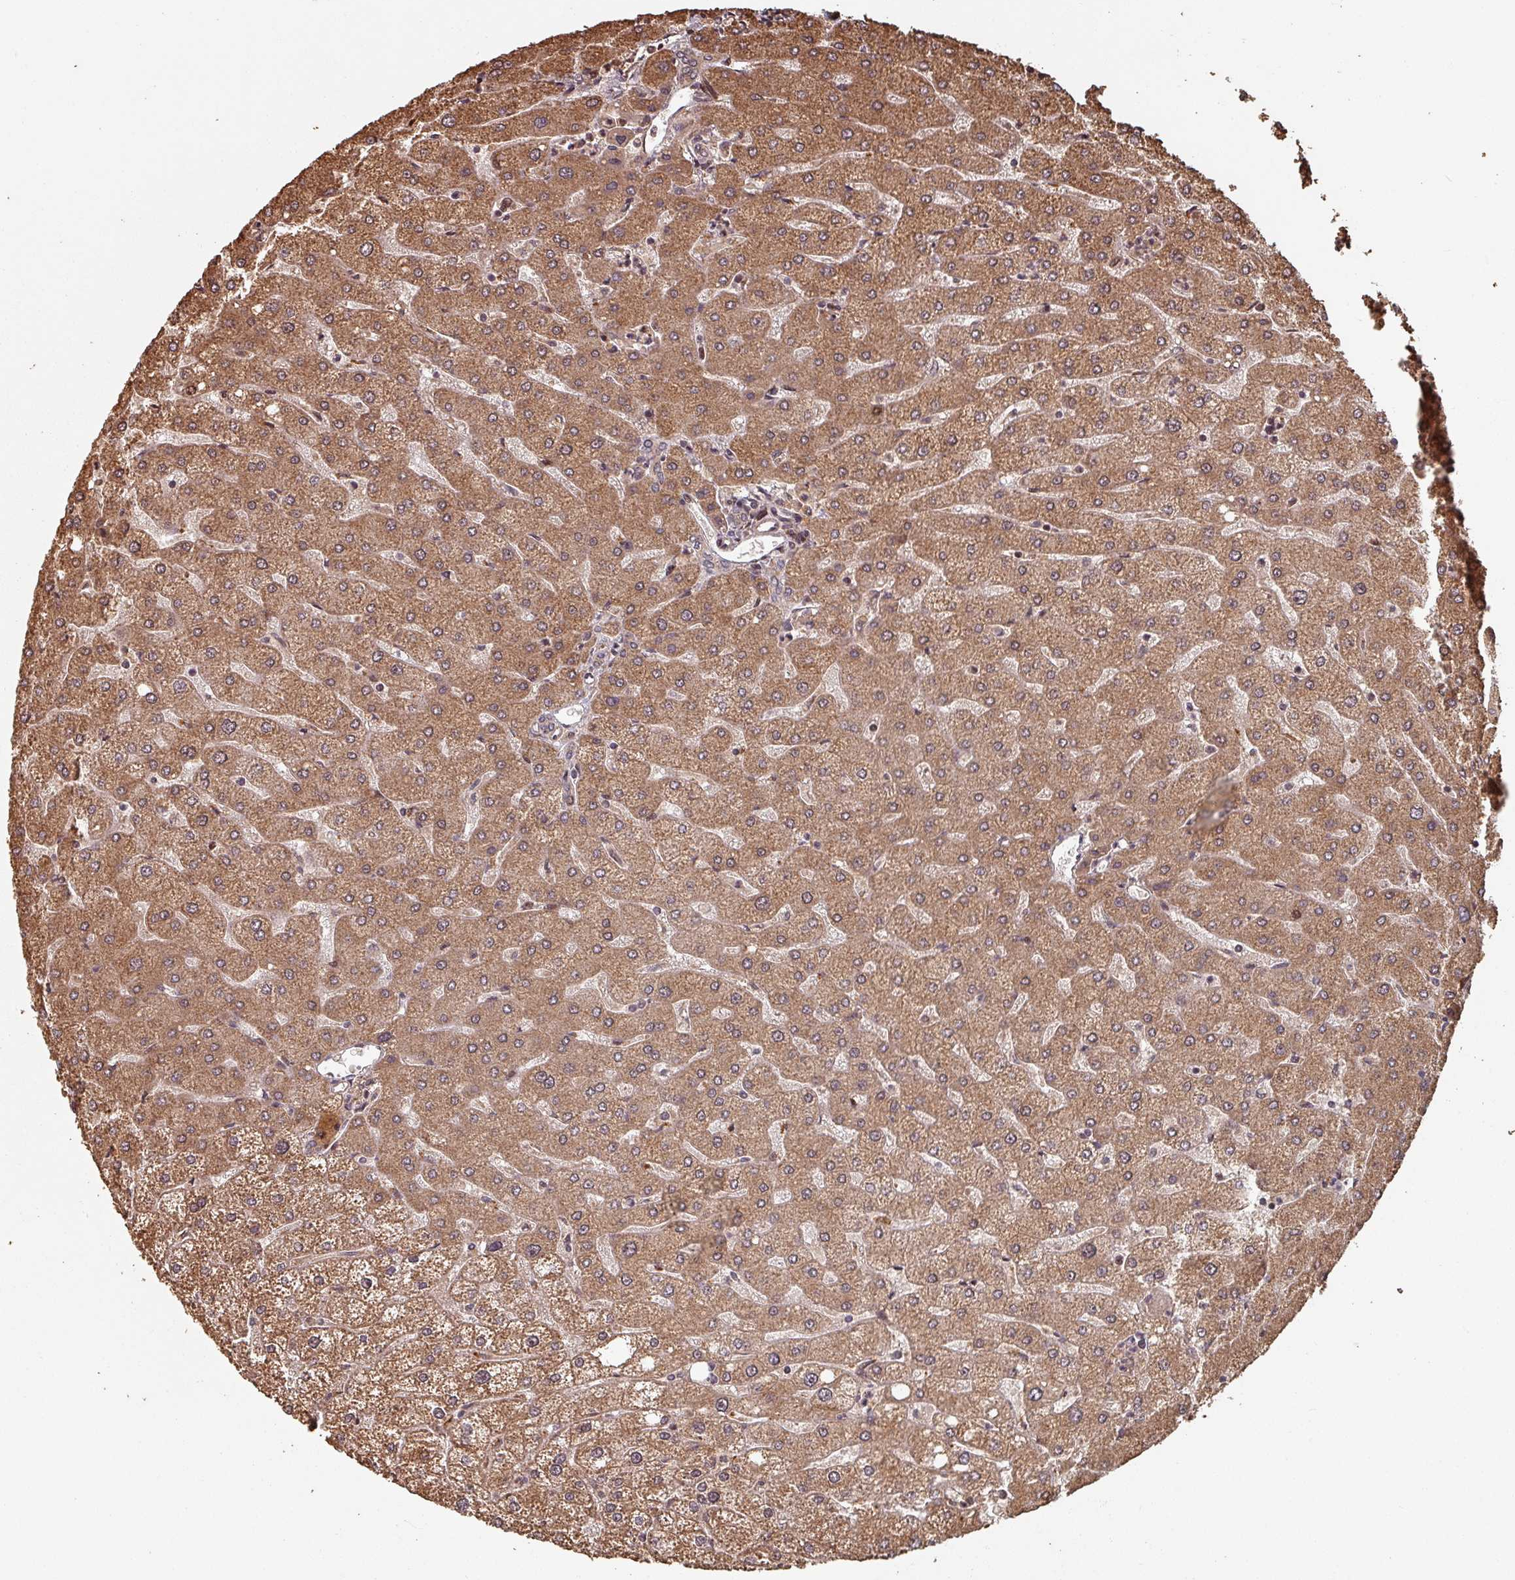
{"staining": {"intensity": "weak", "quantity": ">75%", "location": "cytoplasmic/membranous"}, "tissue": "liver", "cell_type": "Cholangiocytes", "image_type": "normal", "snomed": [{"axis": "morphology", "description": "Normal tissue, NOS"}, {"axis": "topography", "description": "Liver"}], "caption": "A micrograph showing weak cytoplasmic/membranous staining in approximately >75% of cholangiocytes in unremarkable liver, as visualized by brown immunohistochemical staining.", "gene": "EID1", "patient": {"sex": "male", "age": 67}}